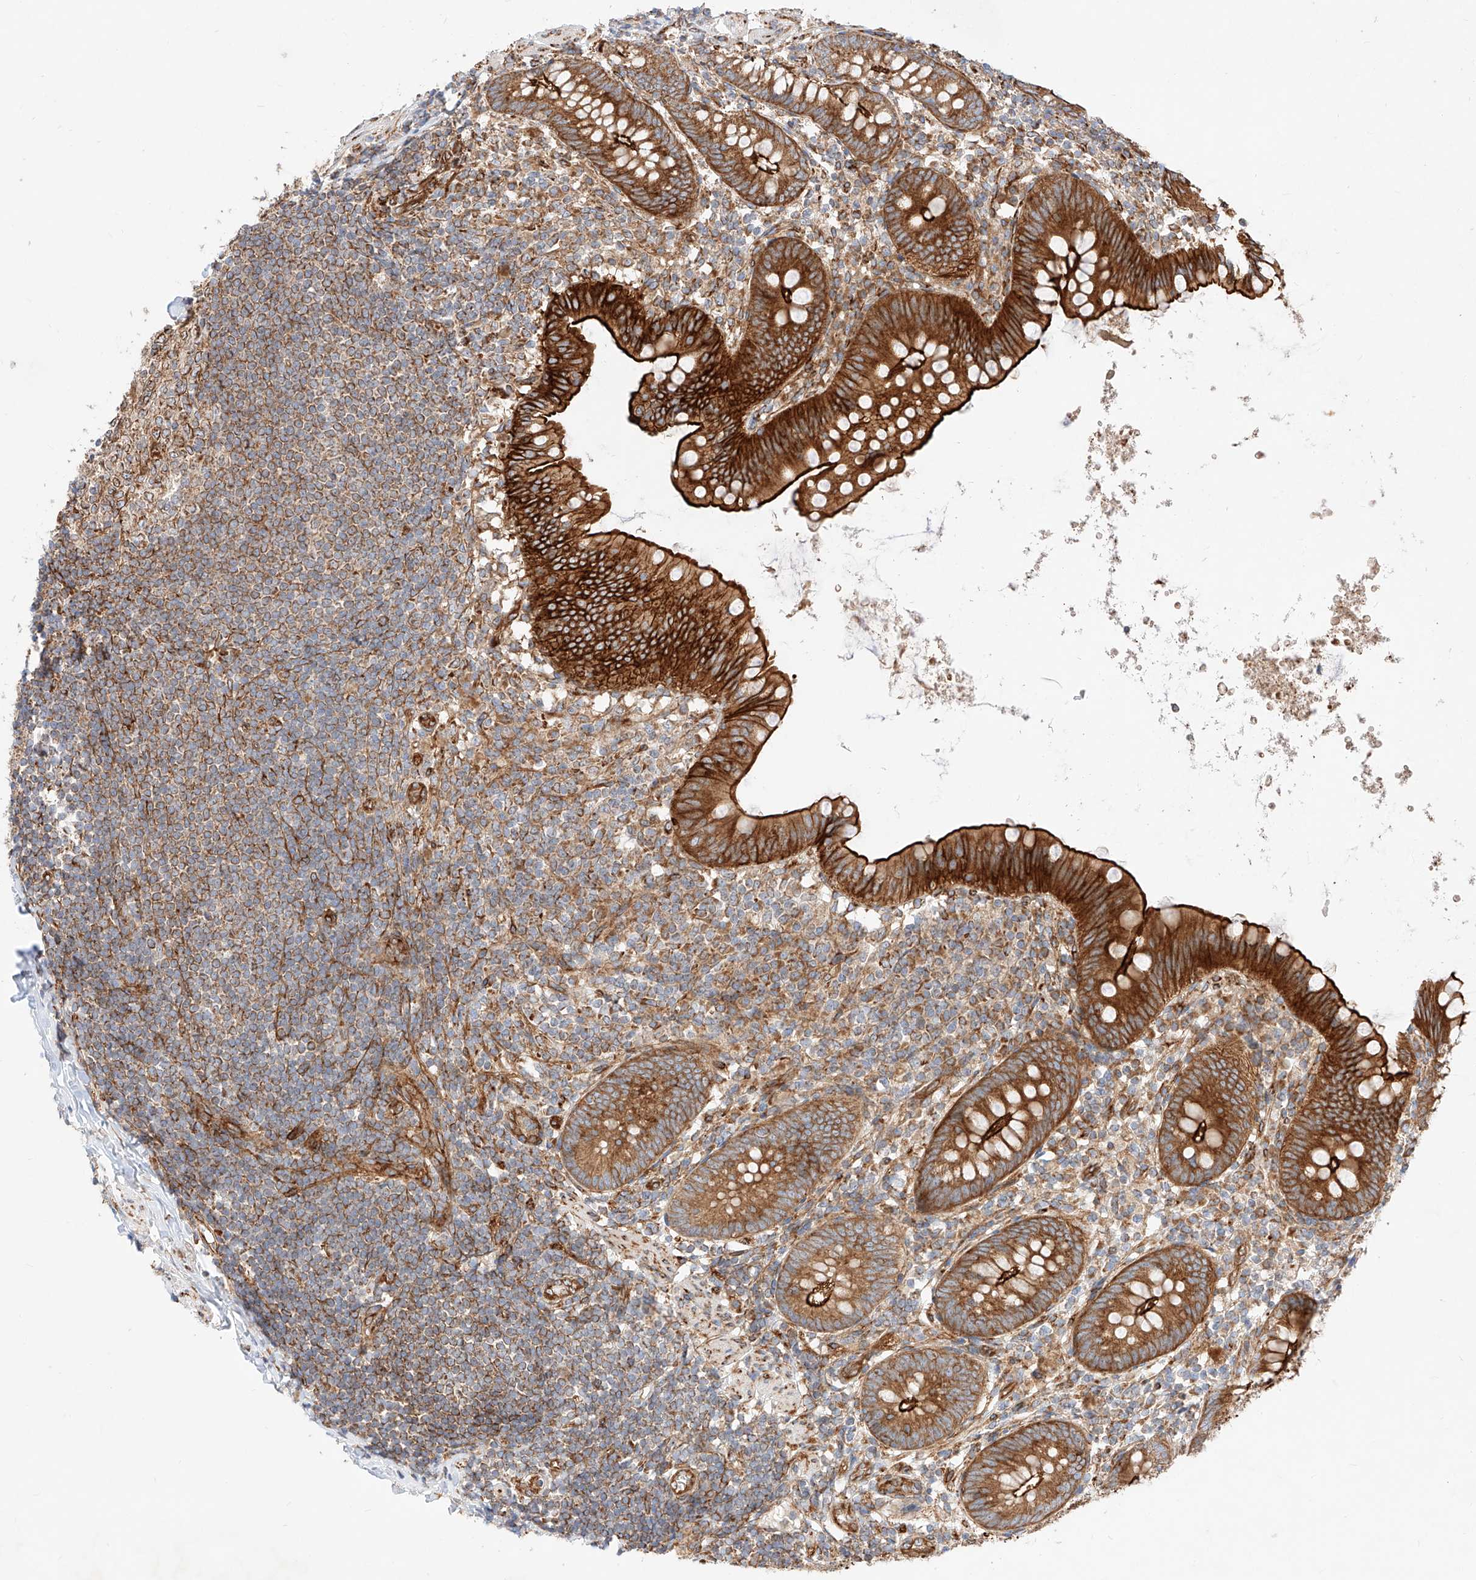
{"staining": {"intensity": "strong", "quantity": ">75%", "location": "cytoplasmic/membranous"}, "tissue": "appendix", "cell_type": "Glandular cells", "image_type": "normal", "snomed": [{"axis": "morphology", "description": "Normal tissue, NOS"}, {"axis": "topography", "description": "Appendix"}], "caption": "Appendix stained for a protein (brown) displays strong cytoplasmic/membranous positive staining in approximately >75% of glandular cells.", "gene": "CSGALNACT2", "patient": {"sex": "female", "age": 62}}